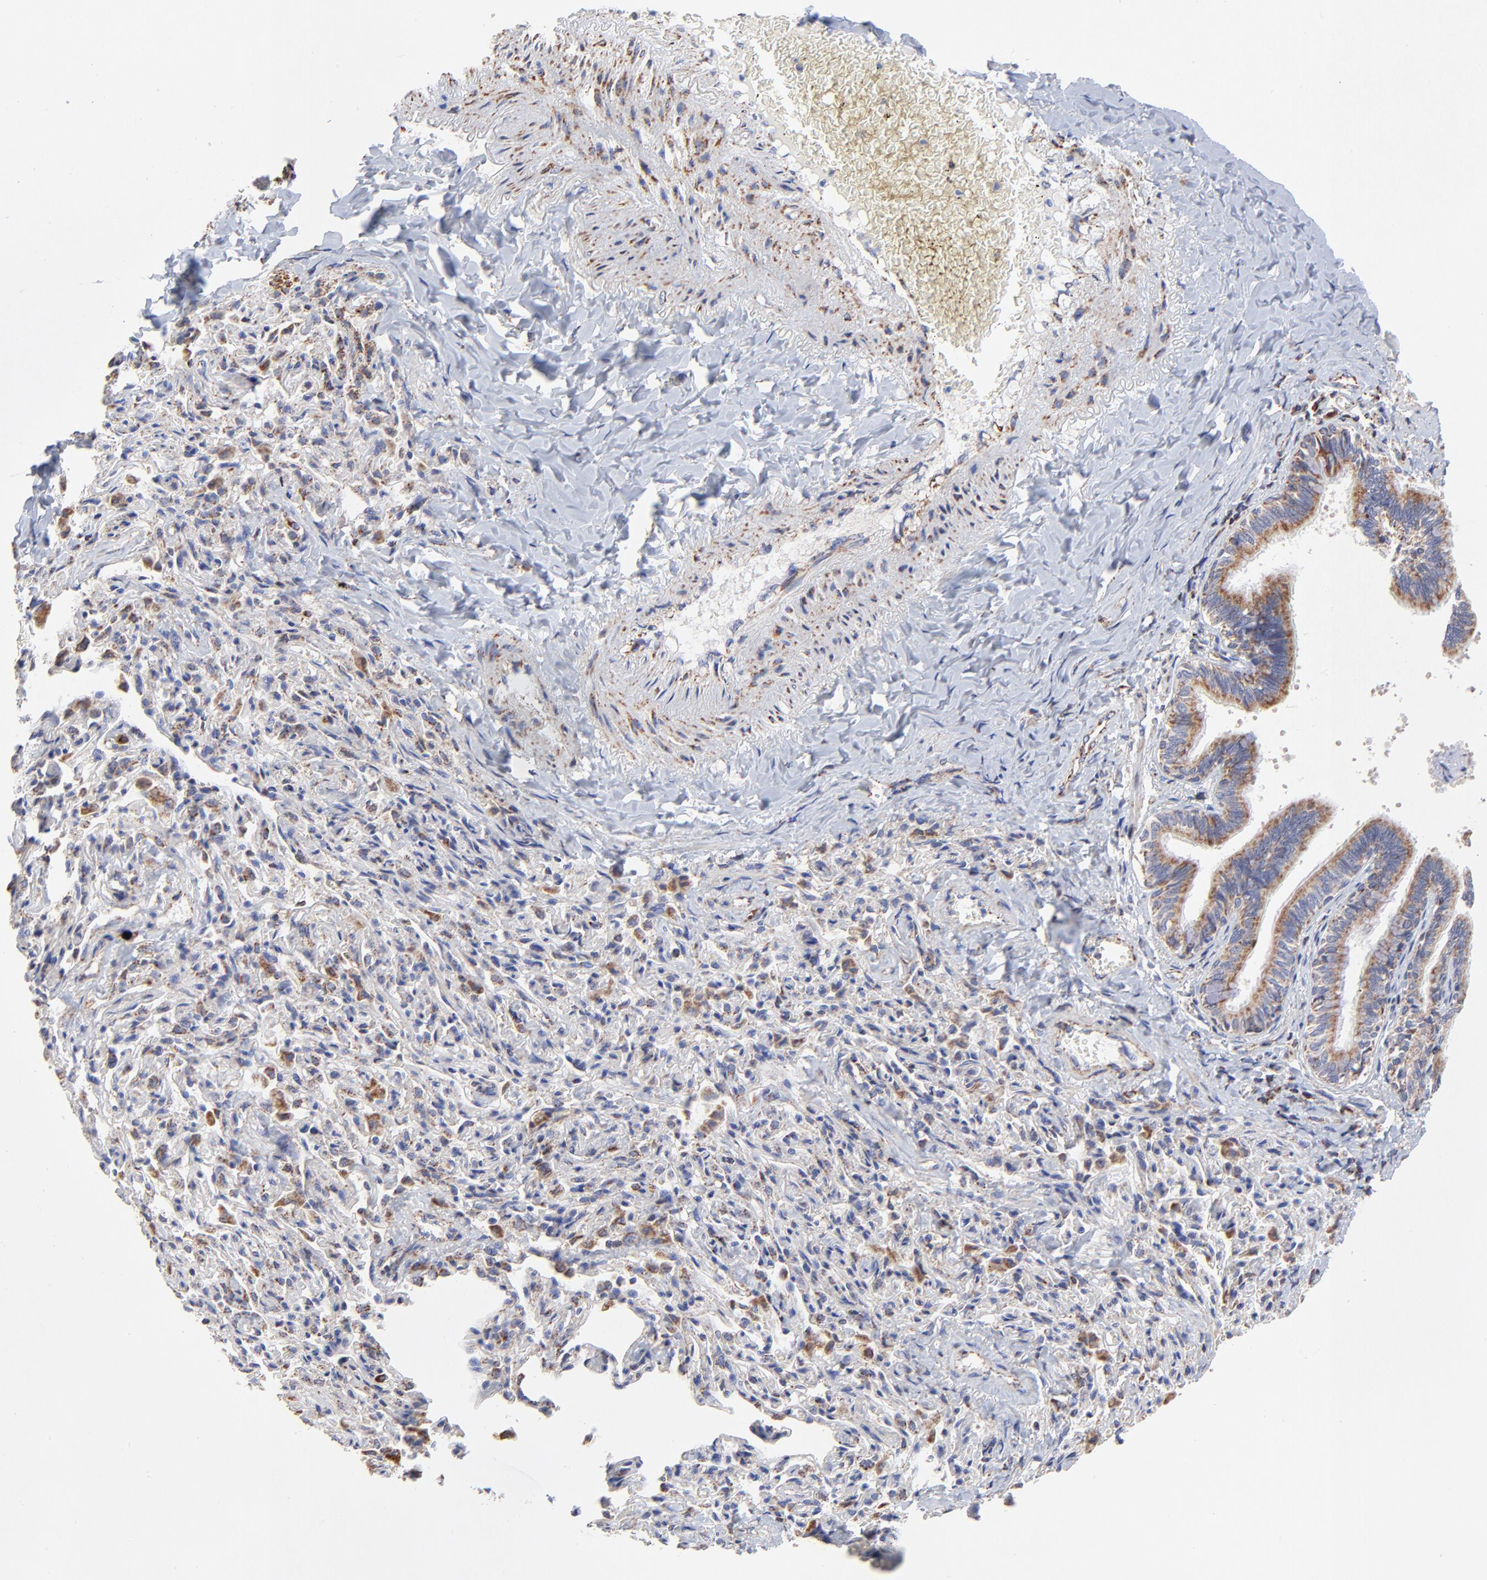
{"staining": {"intensity": "weak", "quantity": ">75%", "location": "cytoplasmic/membranous"}, "tissue": "bronchus", "cell_type": "Respiratory epithelial cells", "image_type": "normal", "snomed": [{"axis": "morphology", "description": "Normal tissue, NOS"}, {"axis": "topography", "description": "Lung"}], "caption": "A low amount of weak cytoplasmic/membranous expression is identified in approximately >75% of respiratory epithelial cells in unremarkable bronchus. The protein is shown in brown color, while the nuclei are stained blue.", "gene": "SSBP1", "patient": {"sex": "male", "age": 64}}